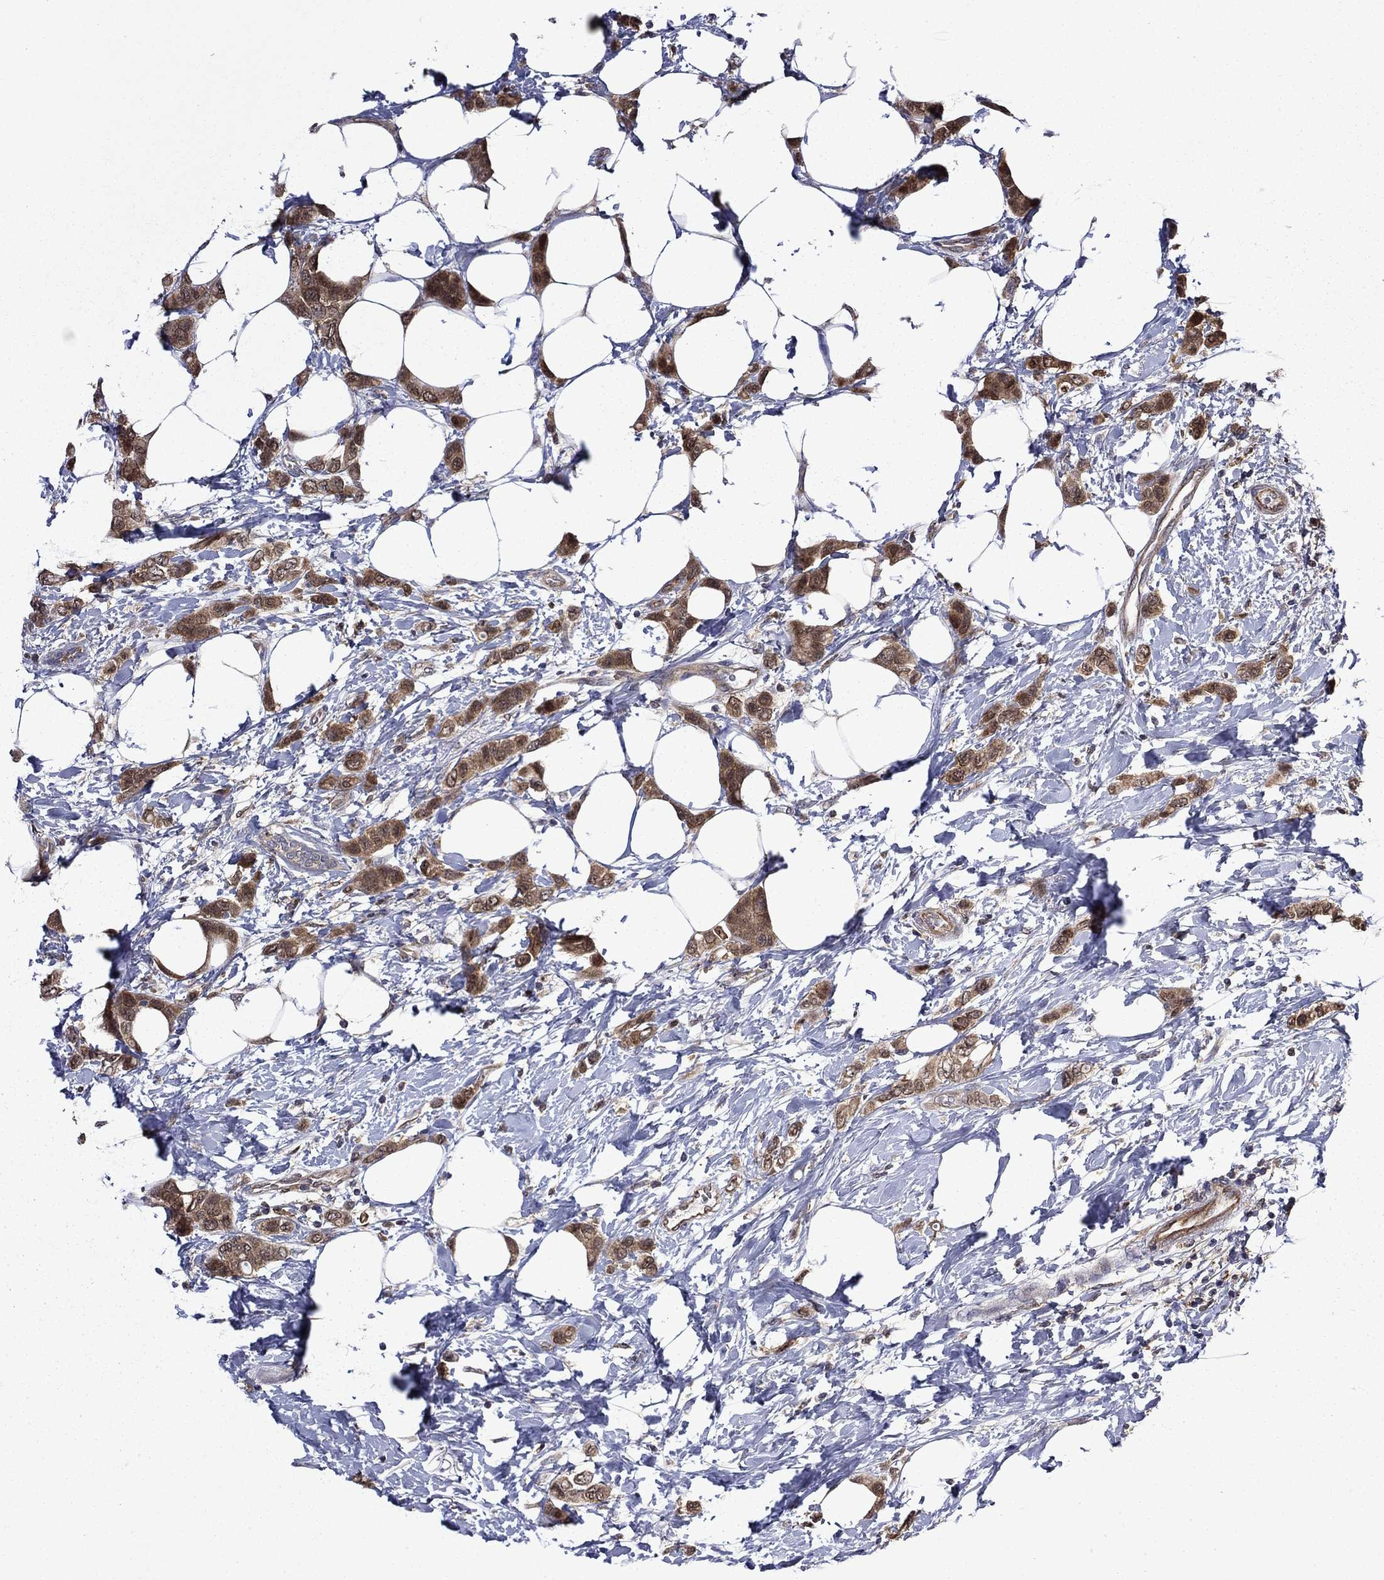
{"staining": {"intensity": "moderate", "quantity": ">75%", "location": "cytoplasmic/membranous"}, "tissue": "breast cancer", "cell_type": "Tumor cells", "image_type": "cancer", "snomed": [{"axis": "morphology", "description": "Lobular carcinoma"}, {"axis": "topography", "description": "Breast"}], "caption": "Breast lobular carcinoma was stained to show a protein in brown. There is medium levels of moderate cytoplasmic/membranous positivity in approximately >75% of tumor cells.", "gene": "TPMT", "patient": {"sex": "female", "age": 66}}